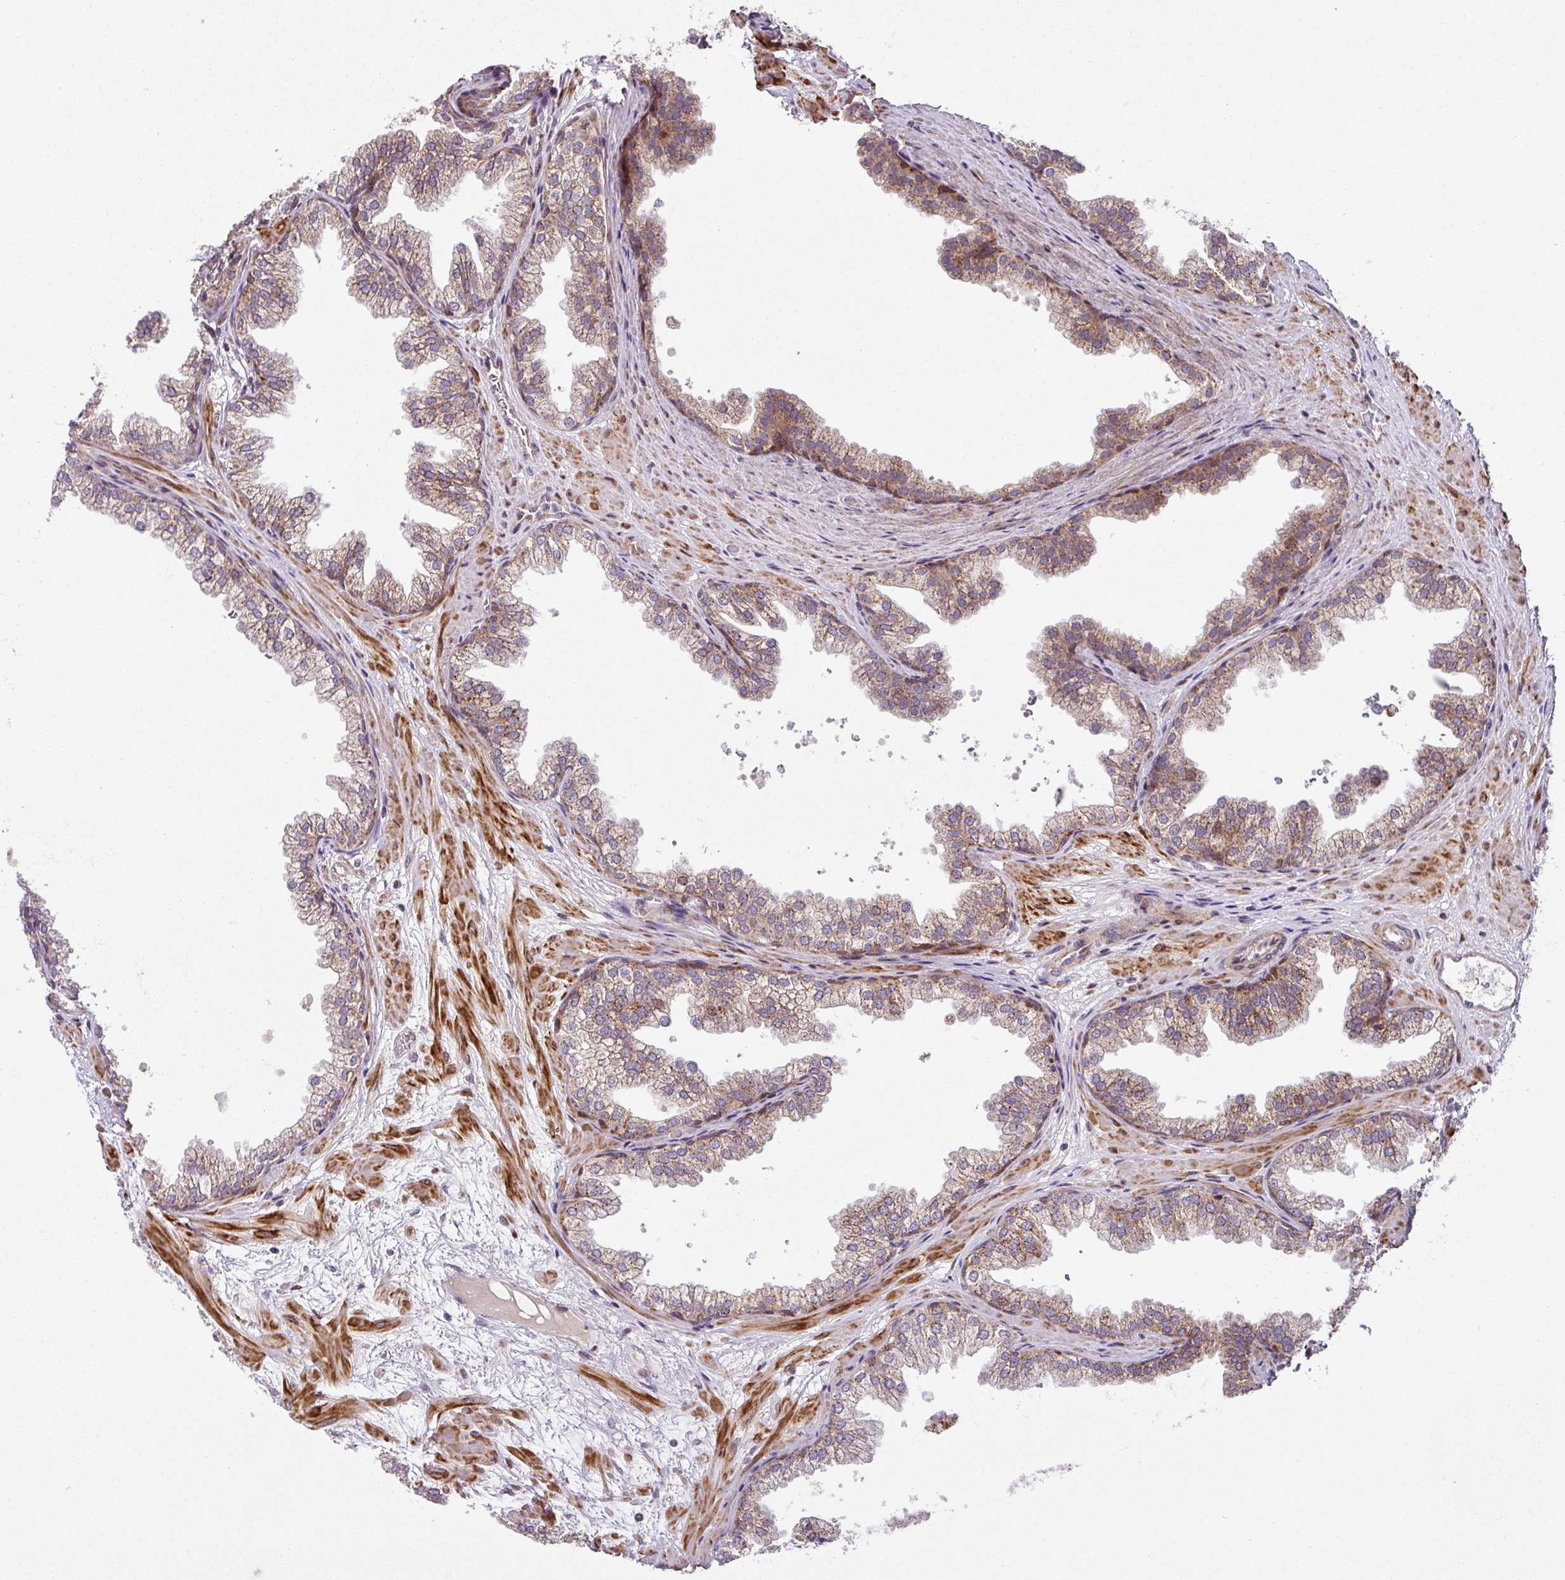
{"staining": {"intensity": "weak", "quantity": ">75%", "location": "cytoplasmic/membranous"}, "tissue": "prostate", "cell_type": "Glandular cells", "image_type": "normal", "snomed": [{"axis": "morphology", "description": "Normal tissue, NOS"}, {"axis": "topography", "description": "Prostate"}], "caption": "Approximately >75% of glandular cells in normal prostate display weak cytoplasmic/membranous protein expression as visualized by brown immunohistochemical staining.", "gene": "ENSG00000269547", "patient": {"sex": "male", "age": 37}}